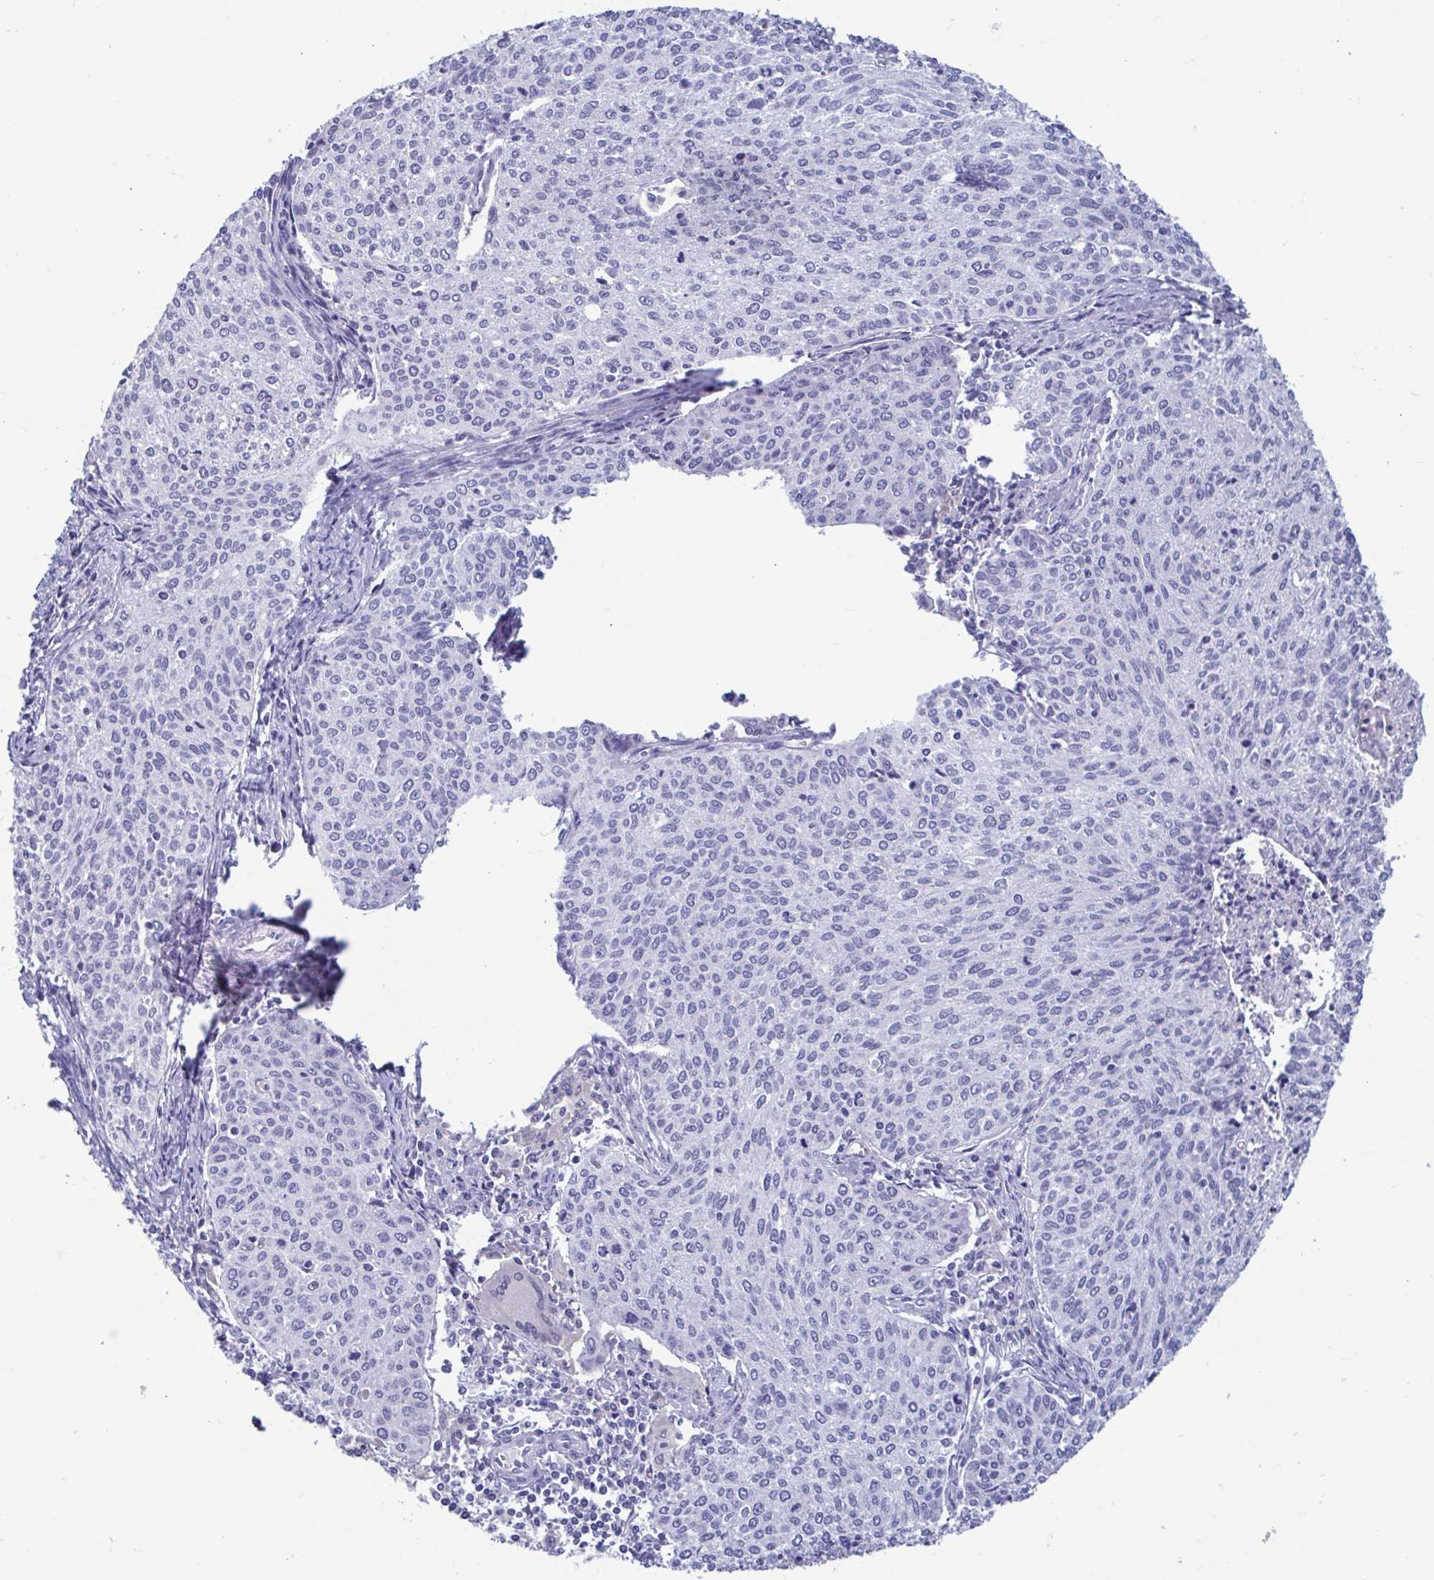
{"staining": {"intensity": "negative", "quantity": "none", "location": "none"}, "tissue": "cervical cancer", "cell_type": "Tumor cells", "image_type": "cancer", "snomed": [{"axis": "morphology", "description": "Squamous cell carcinoma, NOS"}, {"axis": "topography", "description": "Cervix"}], "caption": "A high-resolution histopathology image shows immunohistochemistry staining of squamous cell carcinoma (cervical), which demonstrates no significant staining in tumor cells.", "gene": "PERM1", "patient": {"sex": "female", "age": 38}}